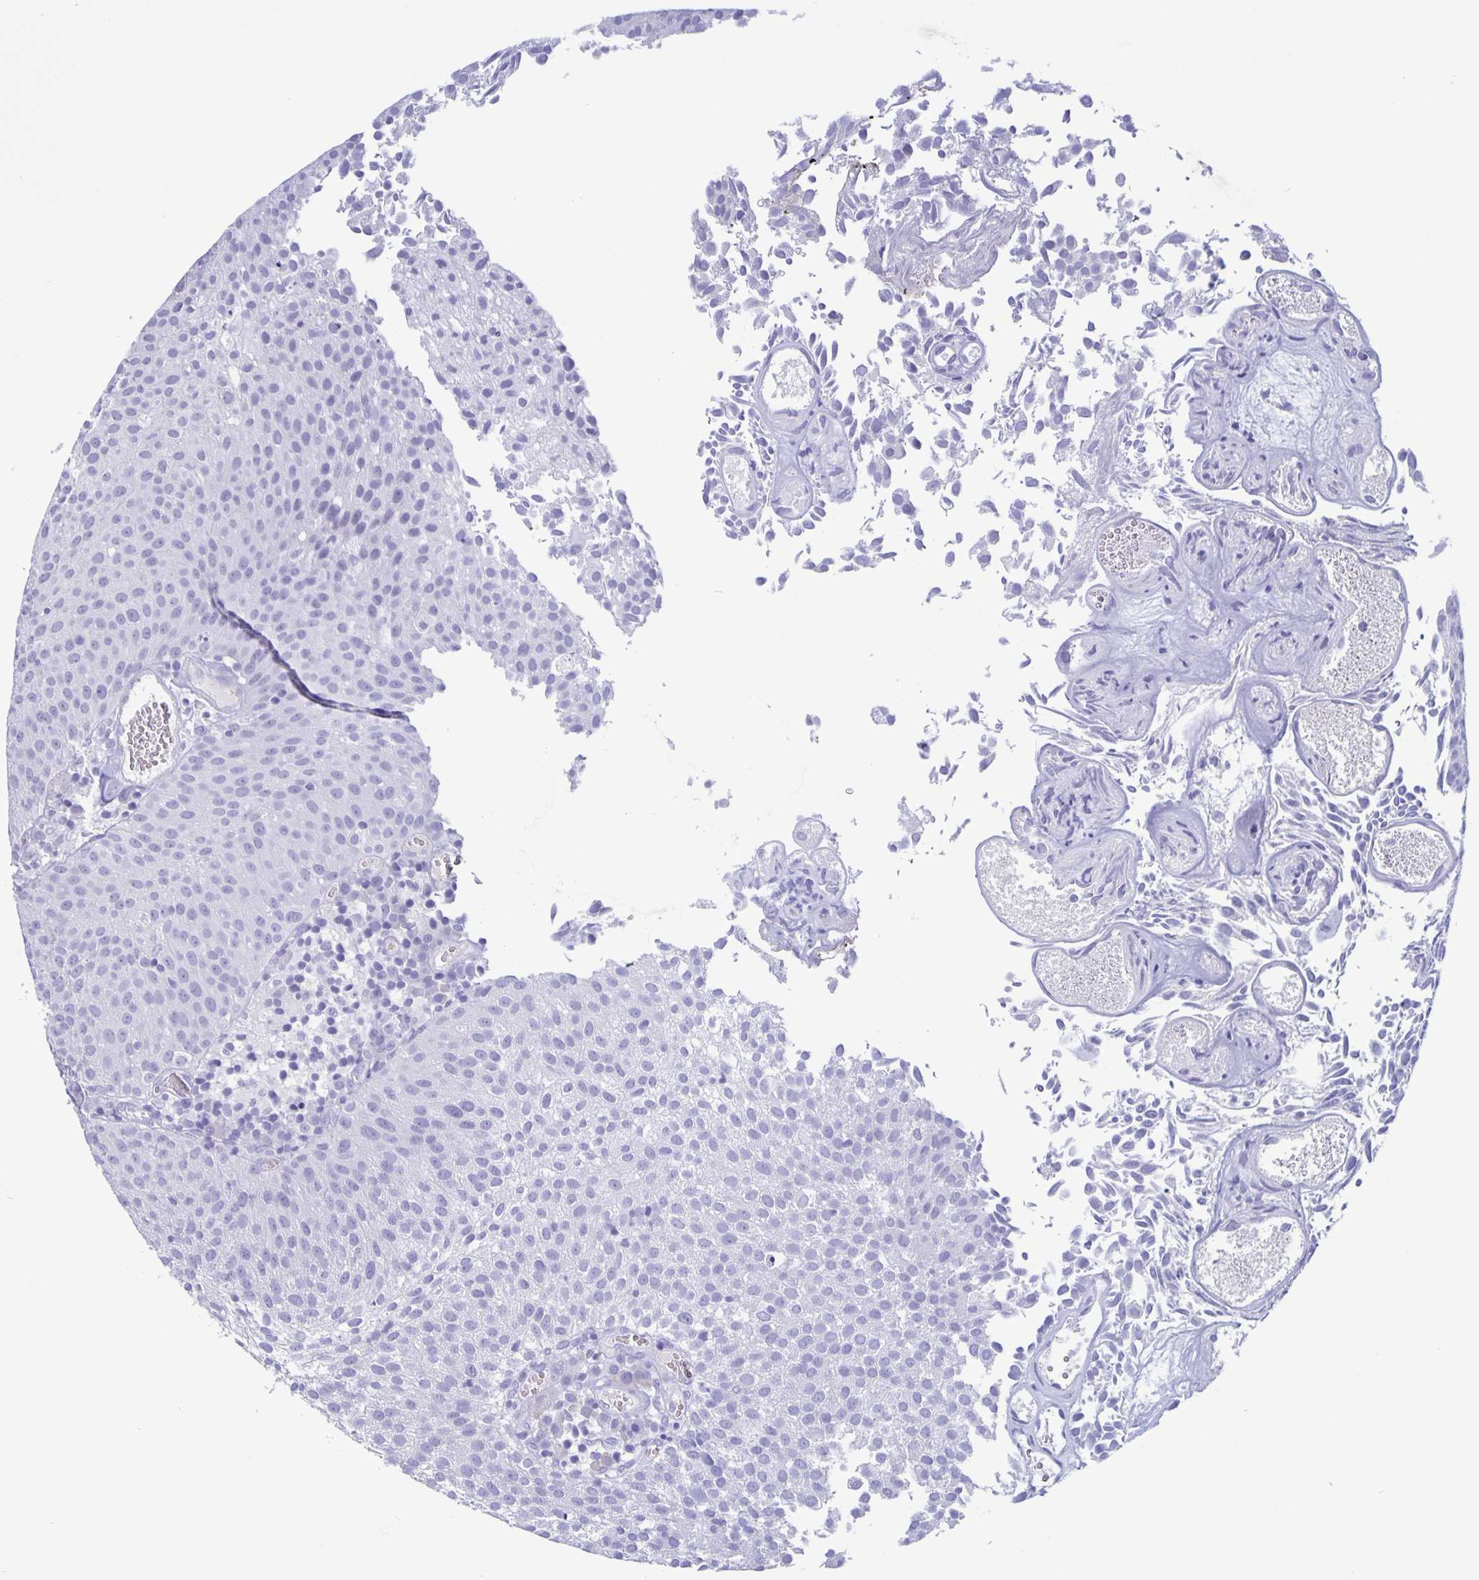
{"staining": {"intensity": "negative", "quantity": "none", "location": "none"}, "tissue": "urothelial cancer", "cell_type": "Tumor cells", "image_type": "cancer", "snomed": [{"axis": "morphology", "description": "Urothelial carcinoma, Low grade"}, {"axis": "topography", "description": "Urinary bladder"}], "caption": "A high-resolution micrograph shows immunohistochemistry (IHC) staining of urothelial carcinoma (low-grade), which demonstrates no significant positivity in tumor cells.", "gene": "BPIFA3", "patient": {"sex": "female", "age": 79}}